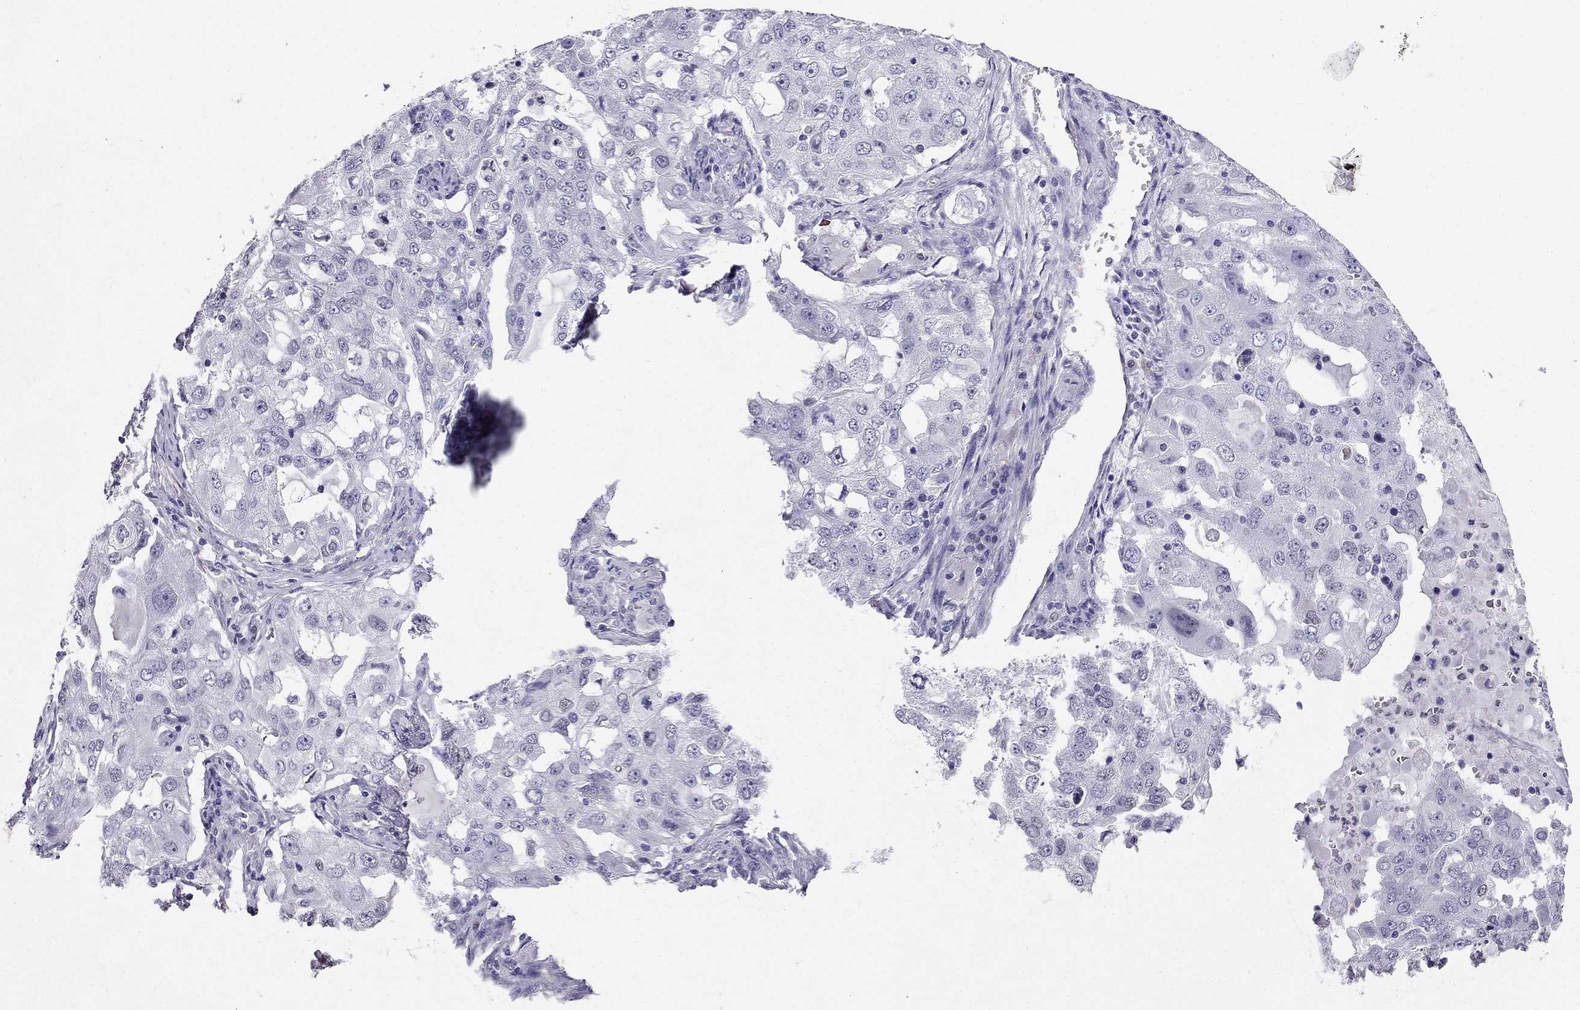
{"staining": {"intensity": "negative", "quantity": "none", "location": "none"}, "tissue": "lung cancer", "cell_type": "Tumor cells", "image_type": "cancer", "snomed": [{"axis": "morphology", "description": "Adenocarcinoma, NOS"}, {"axis": "topography", "description": "Lung"}], "caption": "Tumor cells show no significant protein staining in lung cancer (adenocarcinoma). The staining is performed using DAB brown chromogen with nuclei counter-stained in using hematoxylin.", "gene": "ARID3A", "patient": {"sex": "female", "age": 61}}